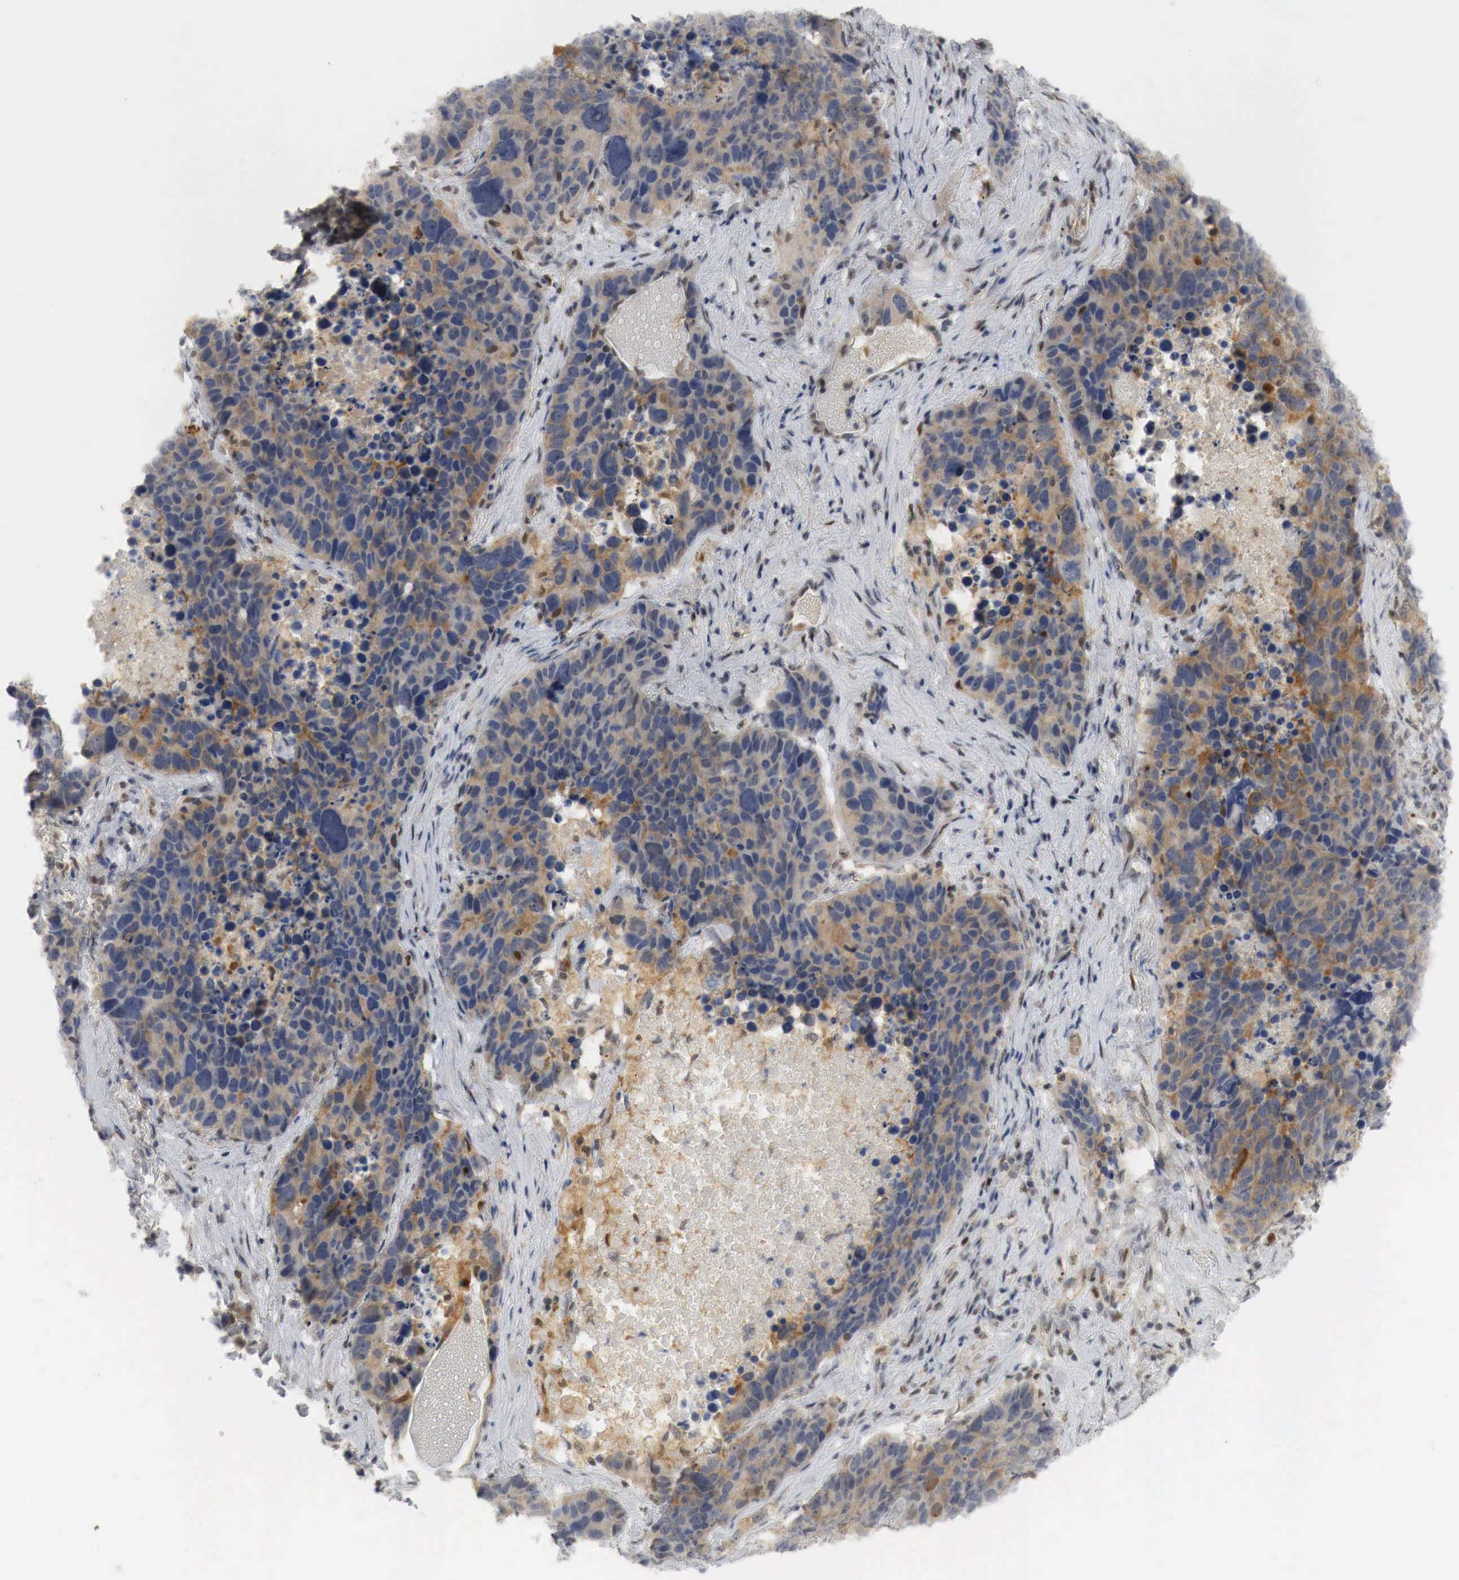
{"staining": {"intensity": "moderate", "quantity": "25%-75%", "location": "cytoplasmic/membranous,nuclear"}, "tissue": "lung cancer", "cell_type": "Tumor cells", "image_type": "cancer", "snomed": [{"axis": "morphology", "description": "Carcinoid, malignant, NOS"}, {"axis": "topography", "description": "Lung"}], "caption": "A medium amount of moderate cytoplasmic/membranous and nuclear expression is identified in approximately 25%-75% of tumor cells in carcinoid (malignant) (lung) tissue. Nuclei are stained in blue.", "gene": "MYC", "patient": {"sex": "male", "age": 60}}